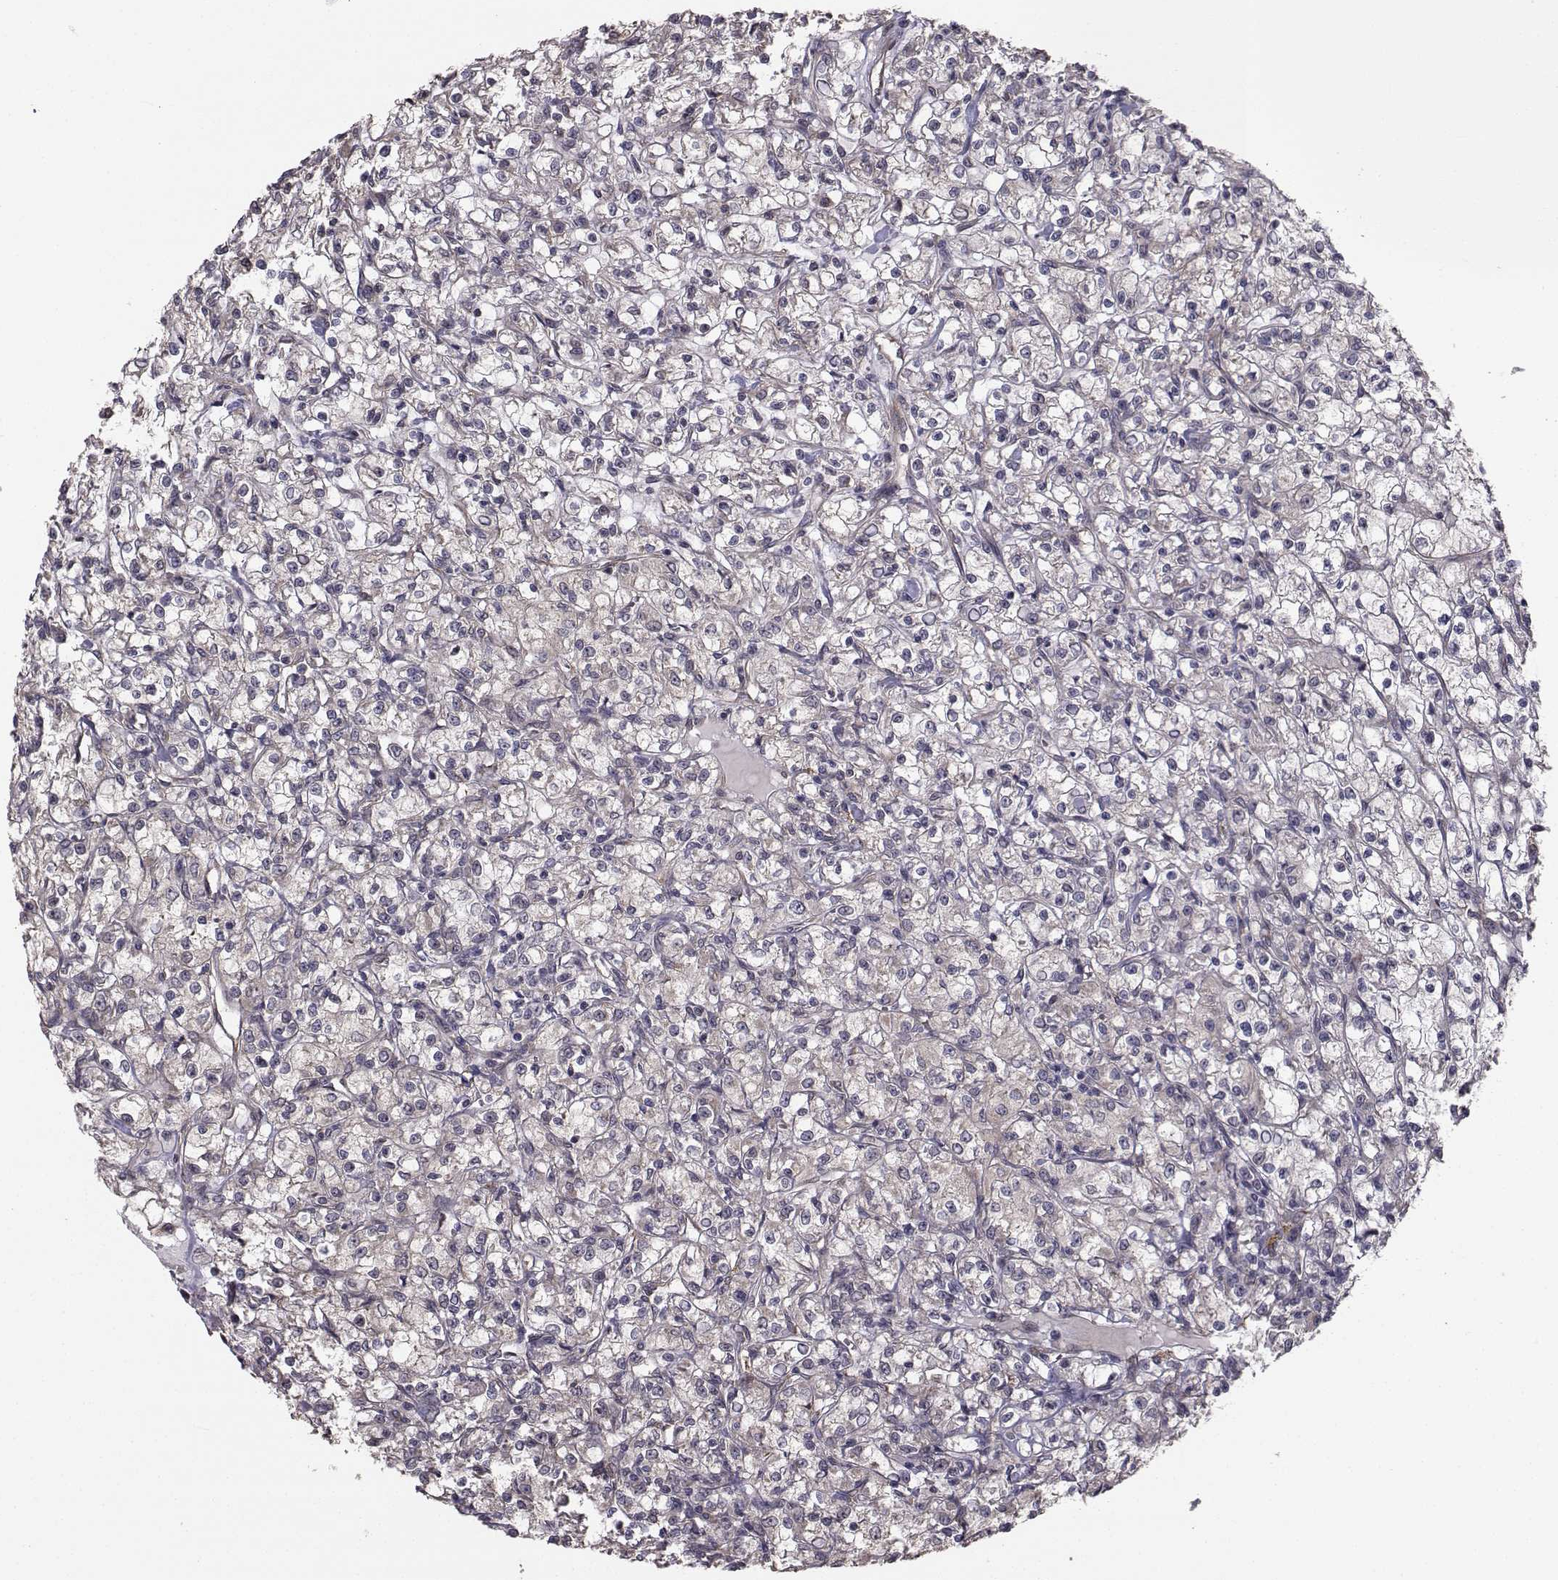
{"staining": {"intensity": "negative", "quantity": "none", "location": "none"}, "tissue": "renal cancer", "cell_type": "Tumor cells", "image_type": "cancer", "snomed": [{"axis": "morphology", "description": "Adenocarcinoma, NOS"}, {"axis": "topography", "description": "Kidney"}], "caption": "The photomicrograph shows no significant staining in tumor cells of renal cancer (adenocarcinoma).", "gene": "TRIP10", "patient": {"sex": "female", "age": 59}}